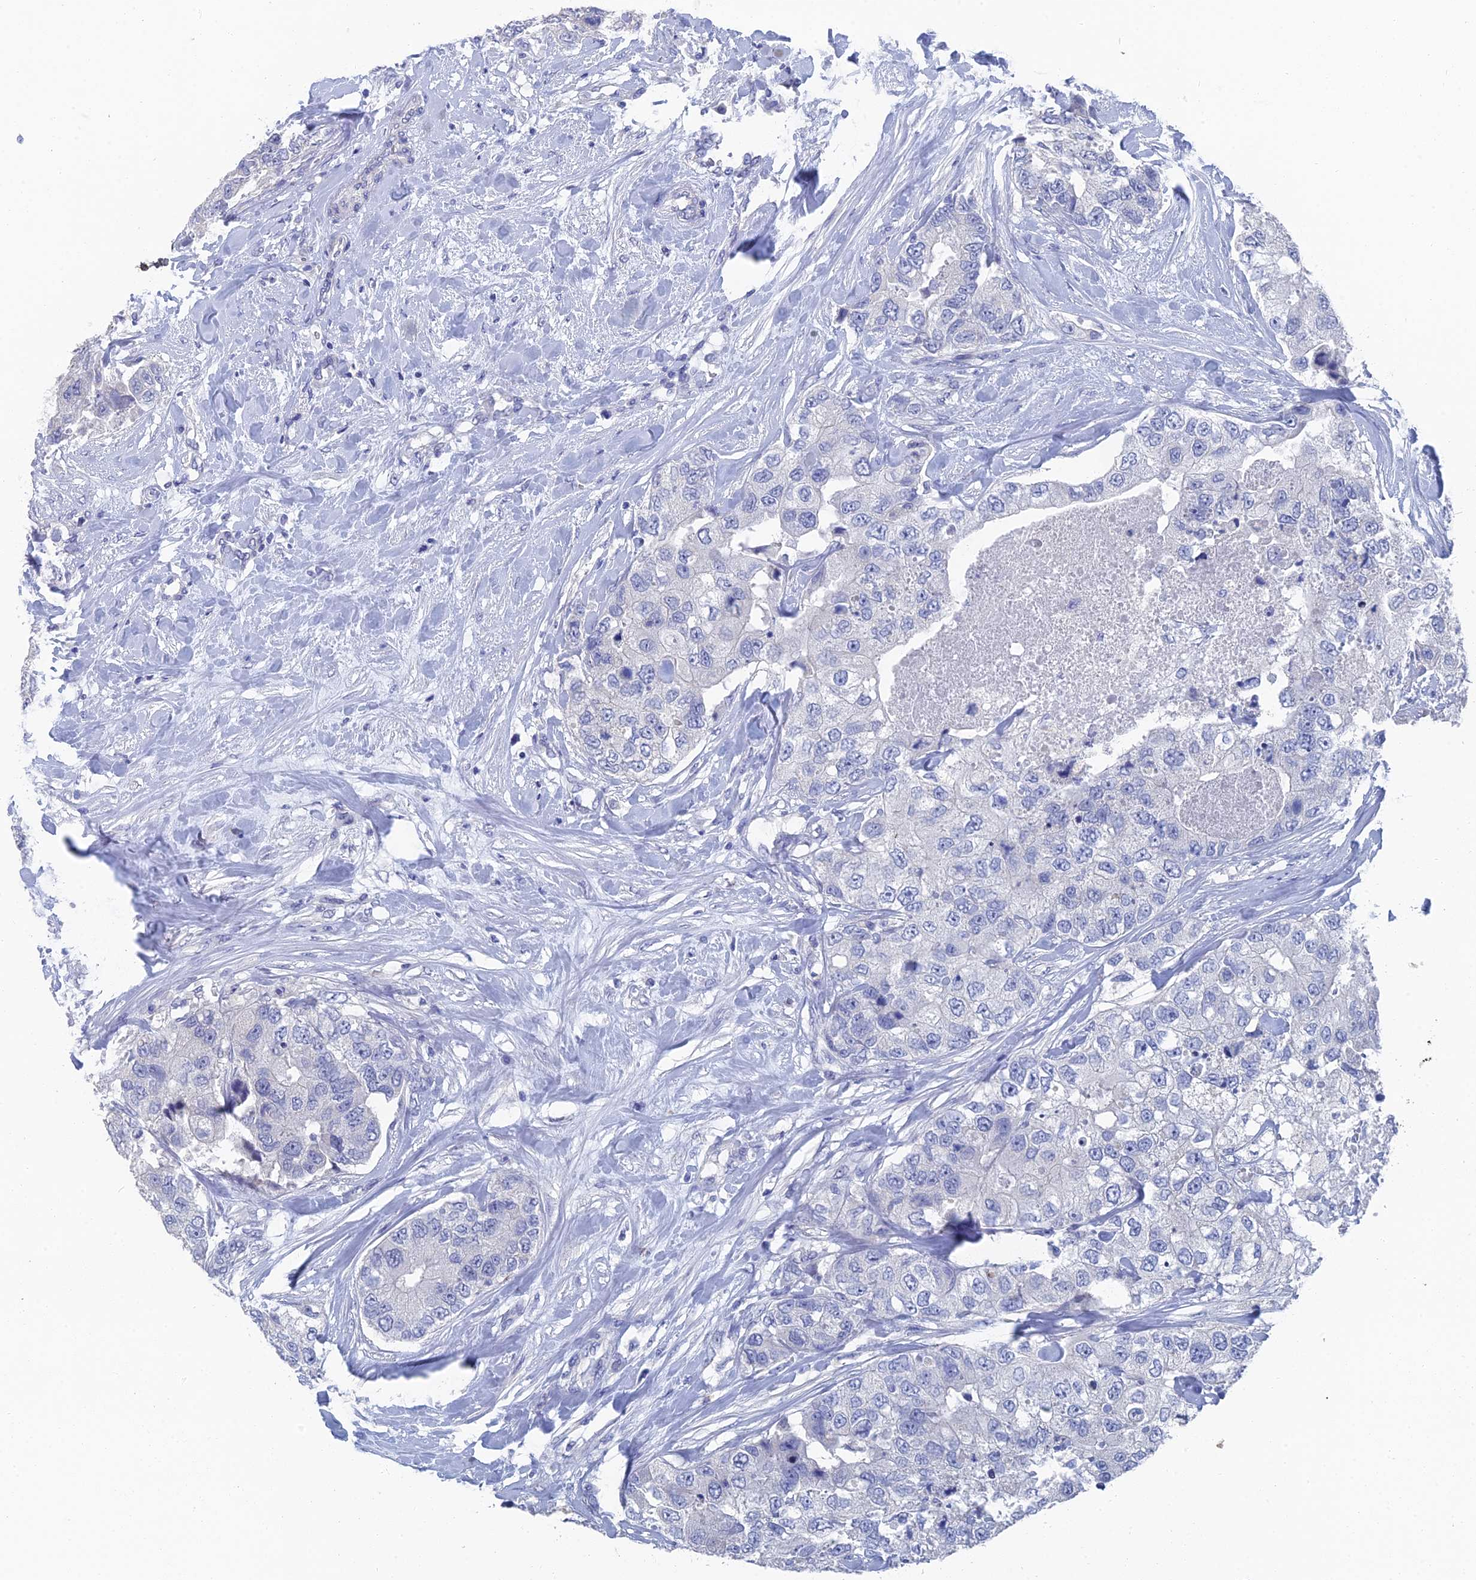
{"staining": {"intensity": "negative", "quantity": "none", "location": "none"}, "tissue": "breast cancer", "cell_type": "Tumor cells", "image_type": "cancer", "snomed": [{"axis": "morphology", "description": "Duct carcinoma"}, {"axis": "topography", "description": "Breast"}], "caption": "Breast intraductal carcinoma was stained to show a protein in brown. There is no significant positivity in tumor cells. (DAB (3,3'-diaminobenzidine) immunohistochemistry (IHC) visualized using brightfield microscopy, high magnification).", "gene": "GFAP", "patient": {"sex": "female", "age": 62}}